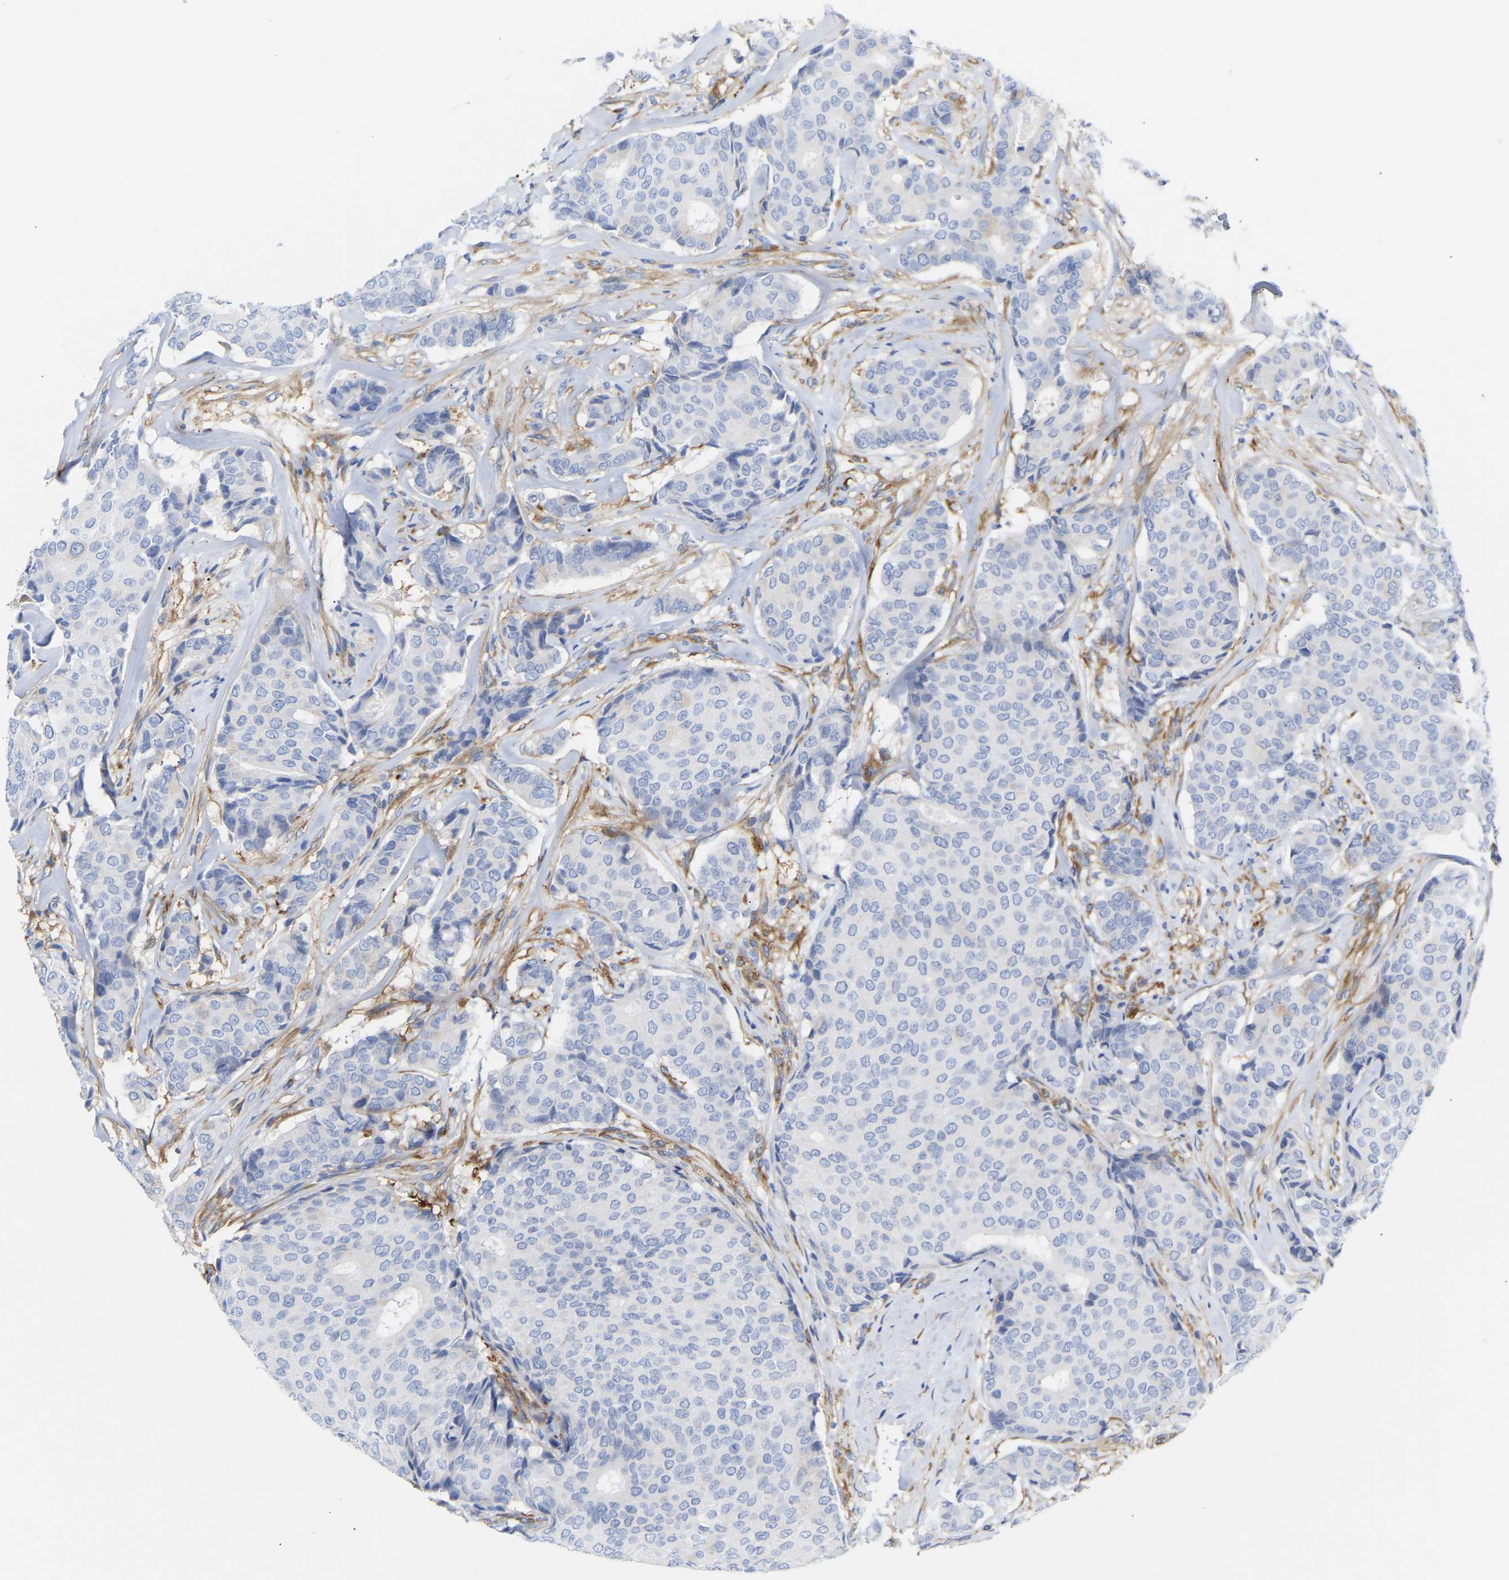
{"staining": {"intensity": "negative", "quantity": "none", "location": "none"}, "tissue": "breast cancer", "cell_type": "Tumor cells", "image_type": "cancer", "snomed": [{"axis": "morphology", "description": "Duct carcinoma"}, {"axis": "topography", "description": "Breast"}], "caption": "Breast cancer stained for a protein using immunohistochemistry displays no staining tumor cells.", "gene": "AMPH", "patient": {"sex": "female", "age": 75}}